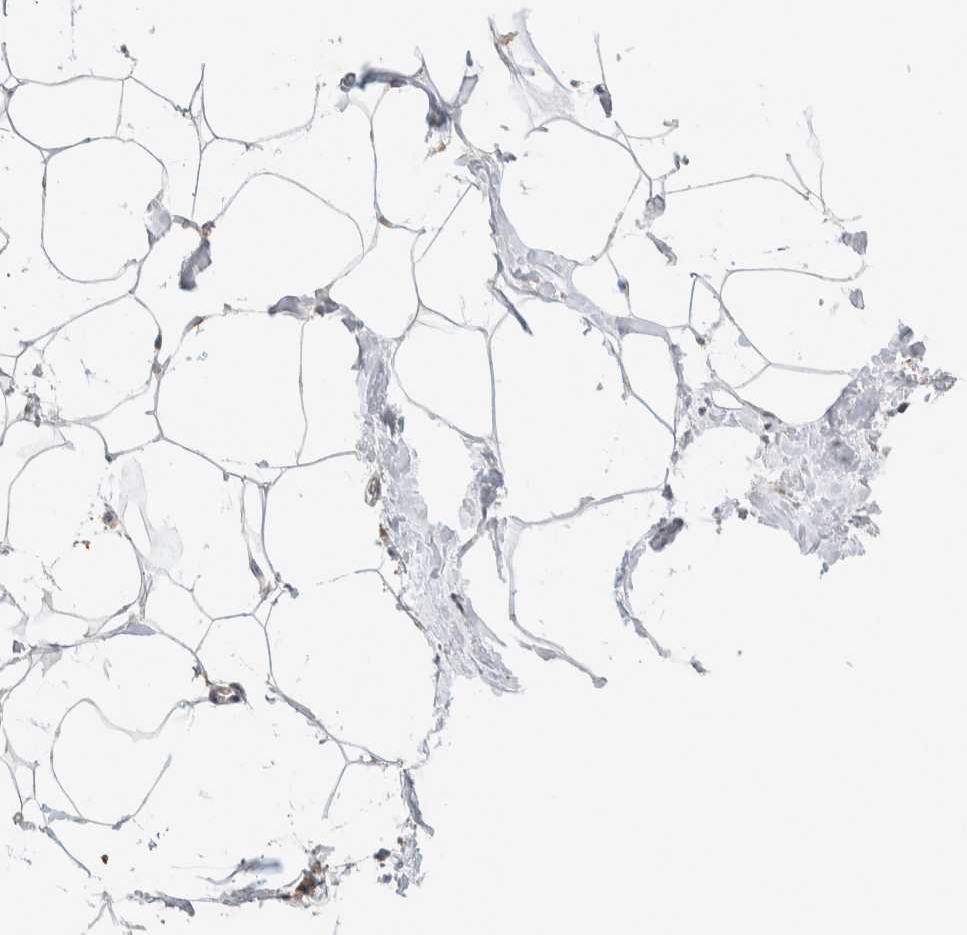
{"staining": {"intensity": "weak", "quantity": "25%-75%", "location": "cytoplasmic/membranous"}, "tissue": "adipose tissue", "cell_type": "Adipocytes", "image_type": "normal", "snomed": [{"axis": "morphology", "description": "Normal tissue, NOS"}, {"axis": "morphology", "description": "Fibrosis, NOS"}, {"axis": "topography", "description": "Breast"}, {"axis": "topography", "description": "Adipose tissue"}], "caption": "Protein staining of unremarkable adipose tissue reveals weak cytoplasmic/membranous staining in about 25%-75% of adipocytes.", "gene": "DEPTOR", "patient": {"sex": "female", "age": 39}}